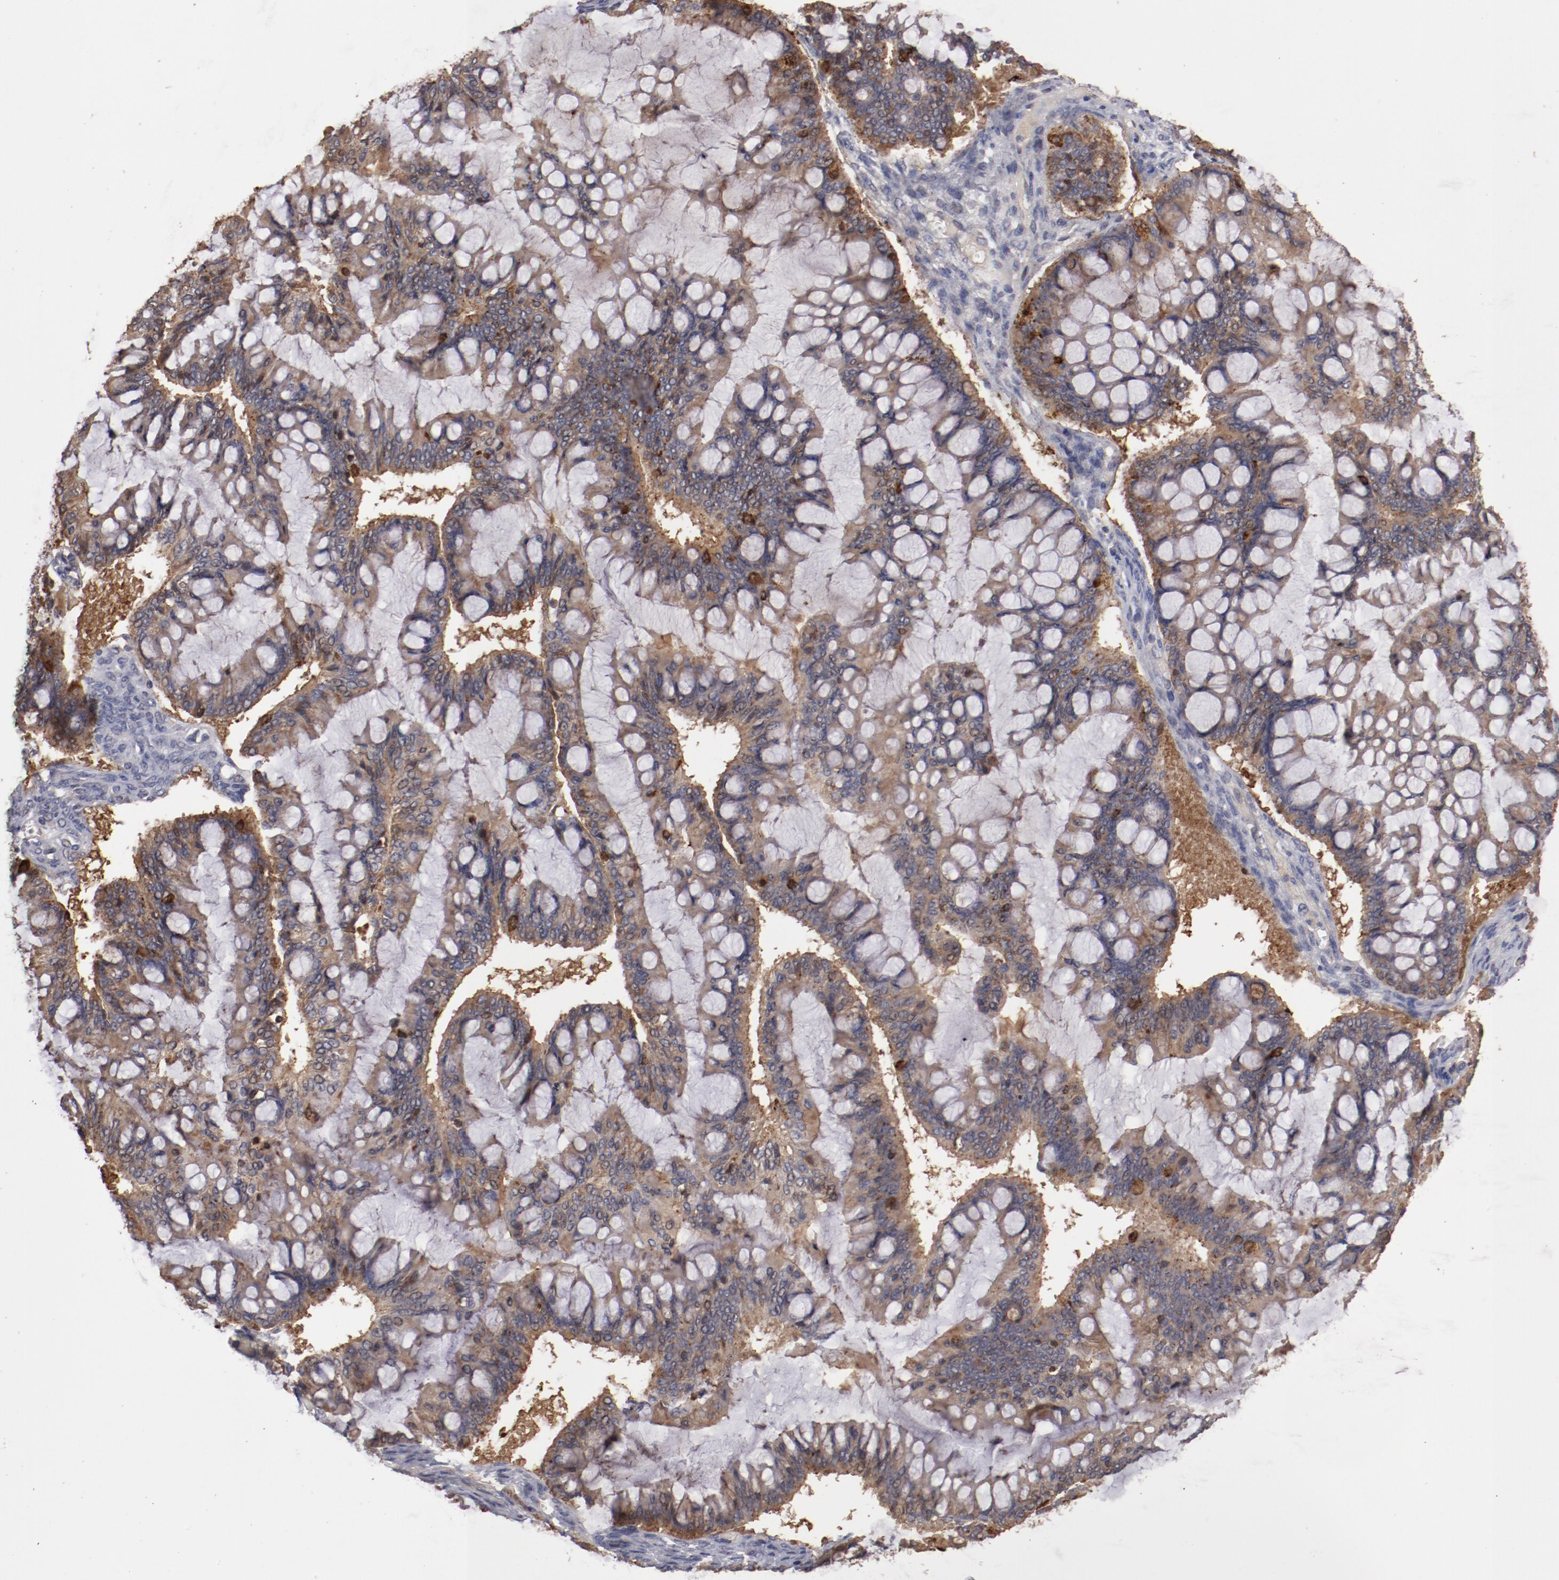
{"staining": {"intensity": "moderate", "quantity": ">75%", "location": "cytoplasmic/membranous"}, "tissue": "ovarian cancer", "cell_type": "Tumor cells", "image_type": "cancer", "snomed": [{"axis": "morphology", "description": "Cystadenocarcinoma, mucinous, NOS"}, {"axis": "topography", "description": "Ovary"}], "caption": "A micrograph showing moderate cytoplasmic/membranous staining in about >75% of tumor cells in mucinous cystadenocarcinoma (ovarian), as visualized by brown immunohistochemical staining.", "gene": "LRRC75B", "patient": {"sex": "female", "age": 73}}